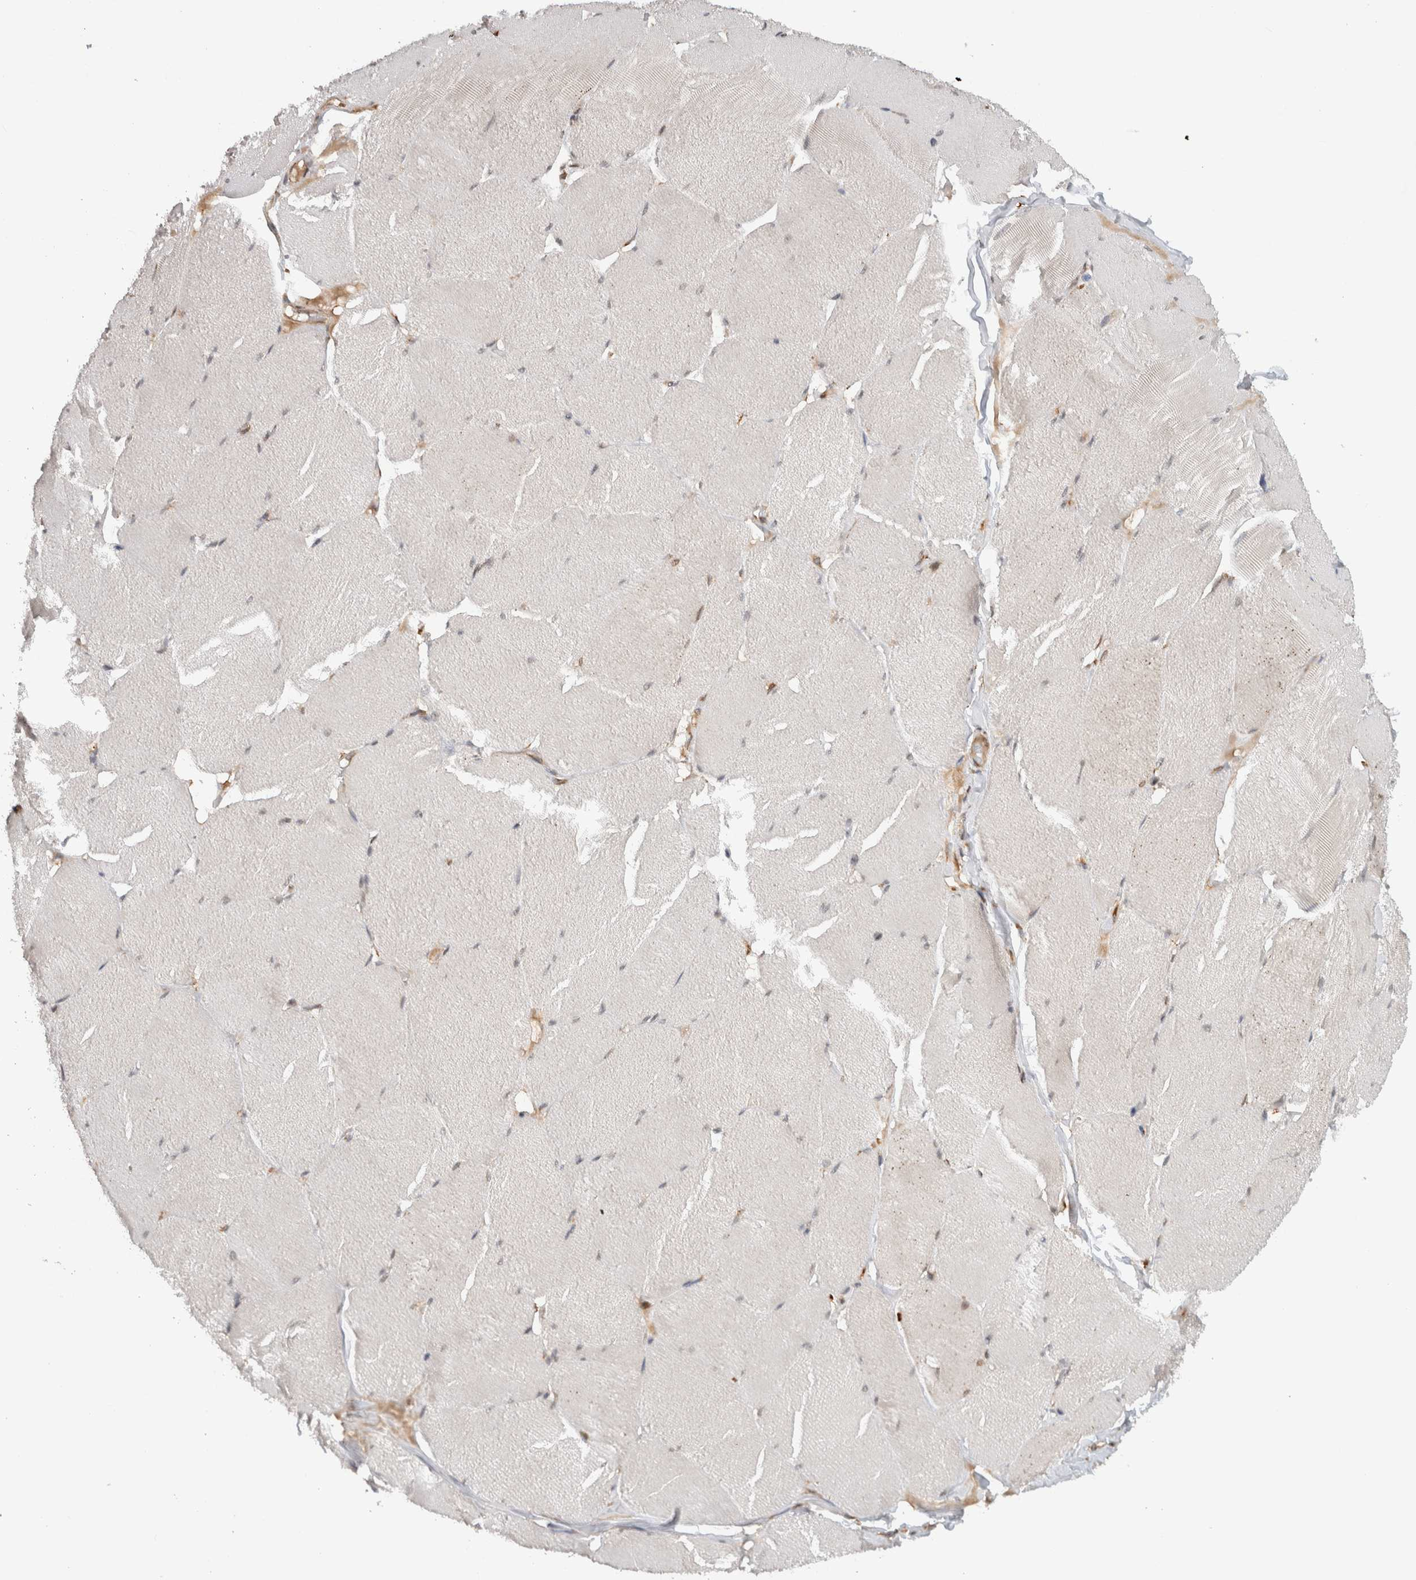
{"staining": {"intensity": "moderate", "quantity": "<25%", "location": "nuclear"}, "tissue": "skeletal muscle", "cell_type": "Myocytes", "image_type": "normal", "snomed": [{"axis": "morphology", "description": "Normal tissue, NOS"}, {"axis": "topography", "description": "Skin"}, {"axis": "topography", "description": "Skeletal muscle"}], "caption": "Immunohistochemical staining of benign skeletal muscle reveals low levels of moderate nuclear positivity in about <25% of myocytes.", "gene": "MS4A7", "patient": {"sex": "male", "age": 83}}